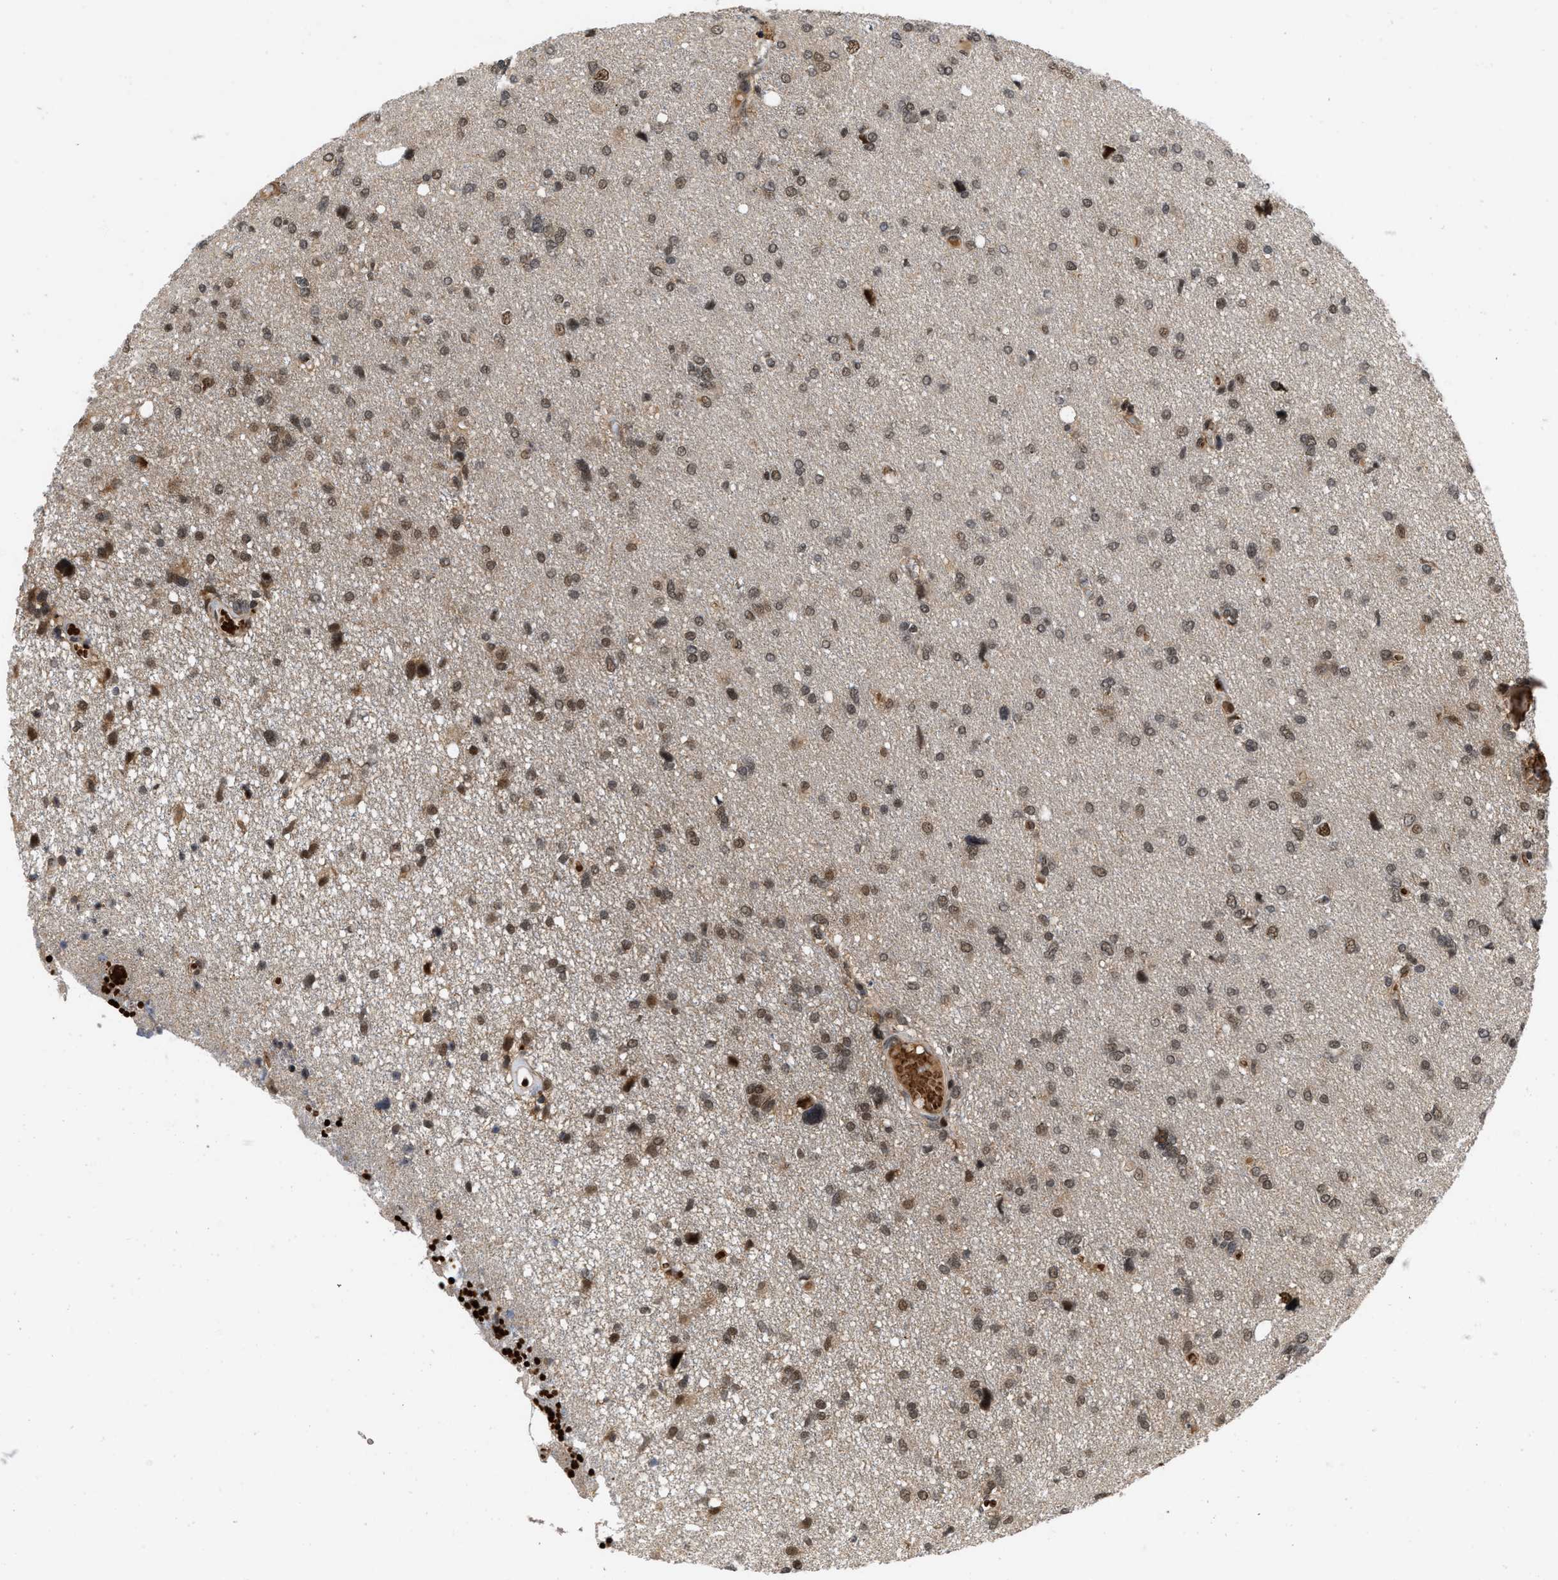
{"staining": {"intensity": "moderate", "quantity": ">75%", "location": "nuclear"}, "tissue": "glioma", "cell_type": "Tumor cells", "image_type": "cancer", "snomed": [{"axis": "morphology", "description": "Glioma, malignant, High grade"}, {"axis": "topography", "description": "Brain"}], "caption": "Brown immunohistochemical staining in human glioma demonstrates moderate nuclear staining in approximately >75% of tumor cells.", "gene": "ANKRD11", "patient": {"sex": "female", "age": 59}}